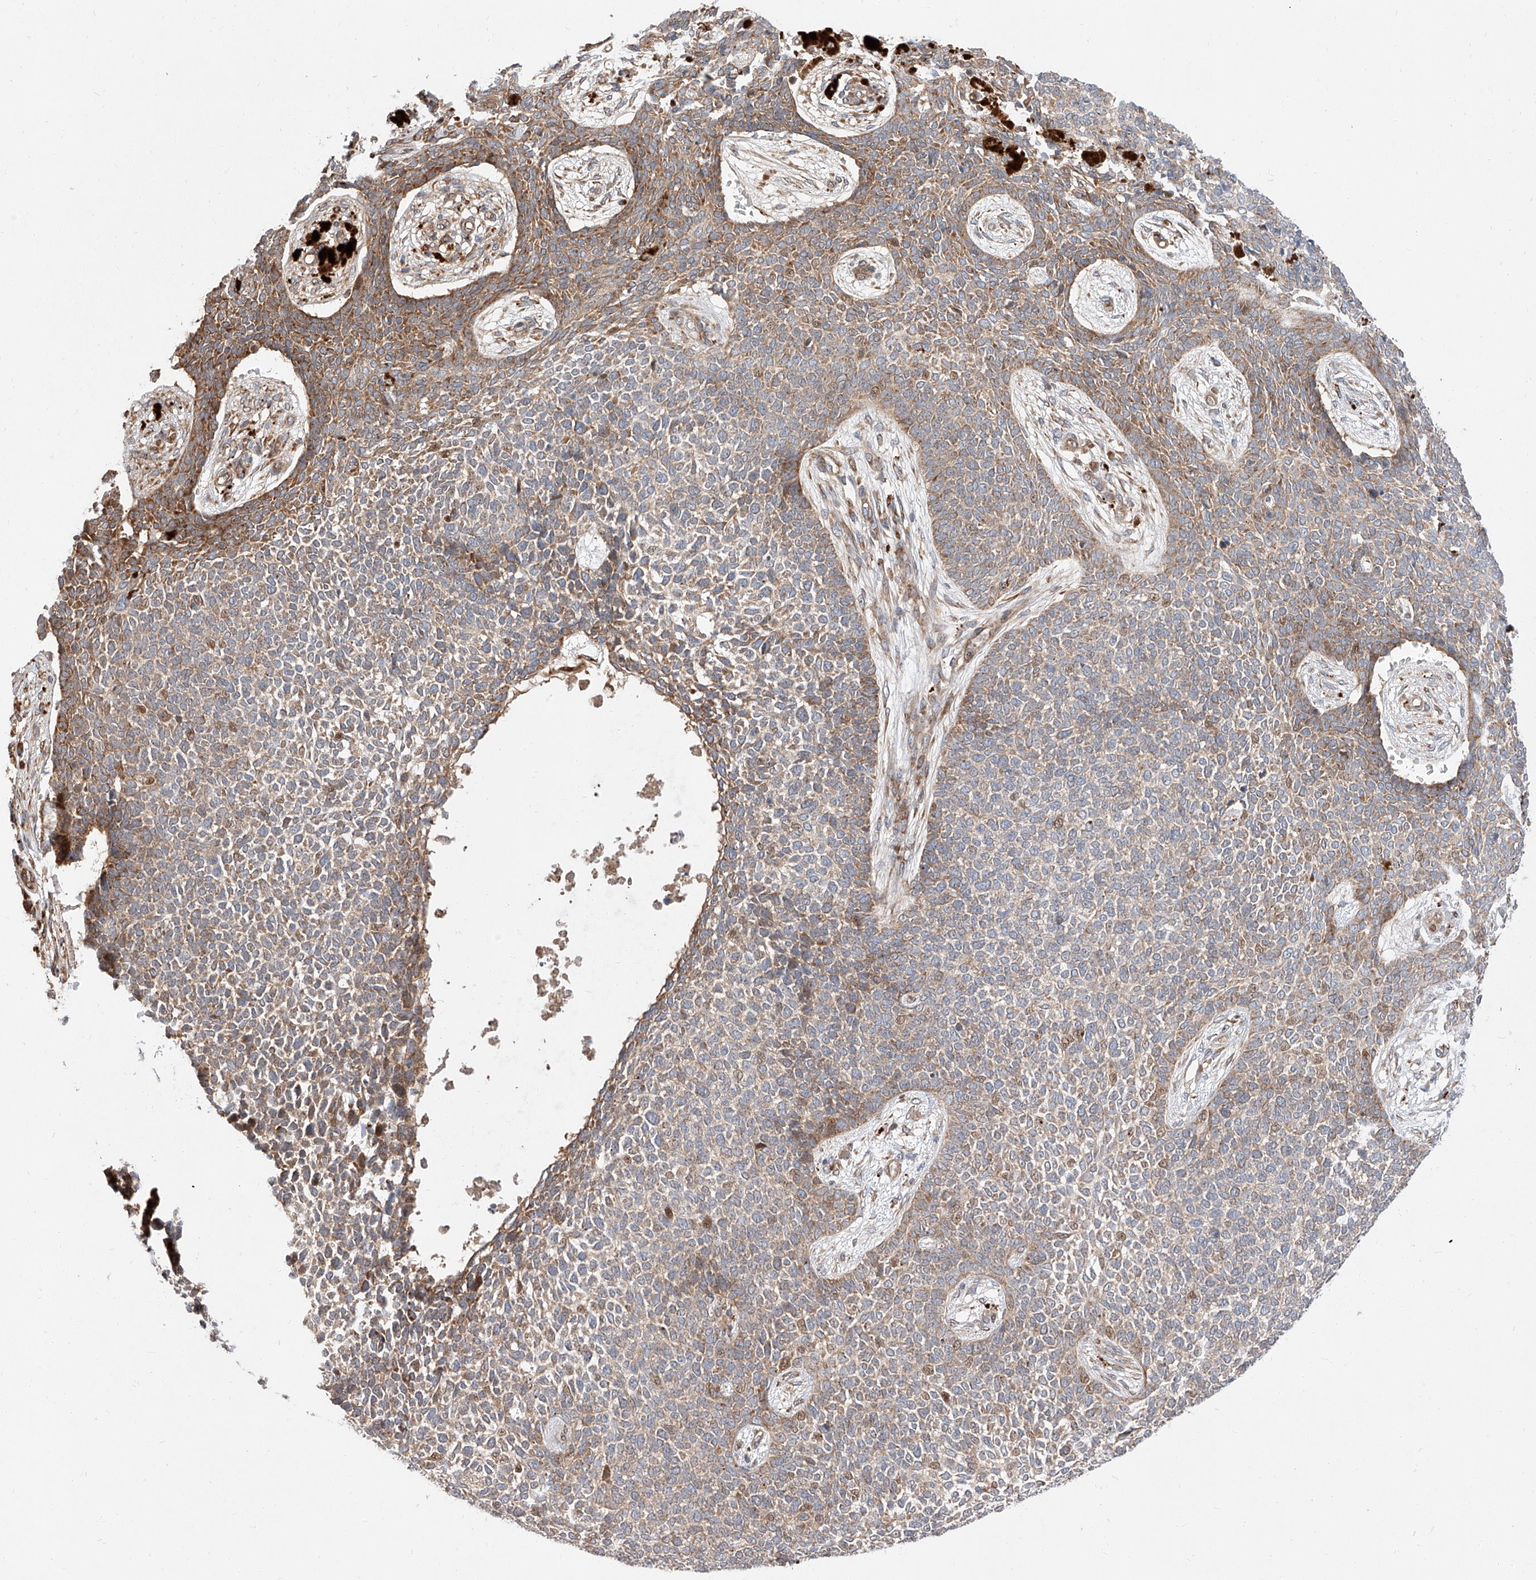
{"staining": {"intensity": "moderate", "quantity": "<25%", "location": "cytoplasmic/membranous"}, "tissue": "skin cancer", "cell_type": "Tumor cells", "image_type": "cancer", "snomed": [{"axis": "morphology", "description": "Basal cell carcinoma"}, {"axis": "topography", "description": "Skin"}], "caption": "Immunohistochemistry image of neoplastic tissue: skin cancer stained using immunohistochemistry displays low levels of moderate protein expression localized specifically in the cytoplasmic/membranous of tumor cells, appearing as a cytoplasmic/membranous brown color.", "gene": "DIRAS3", "patient": {"sex": "female", "age": 84}}